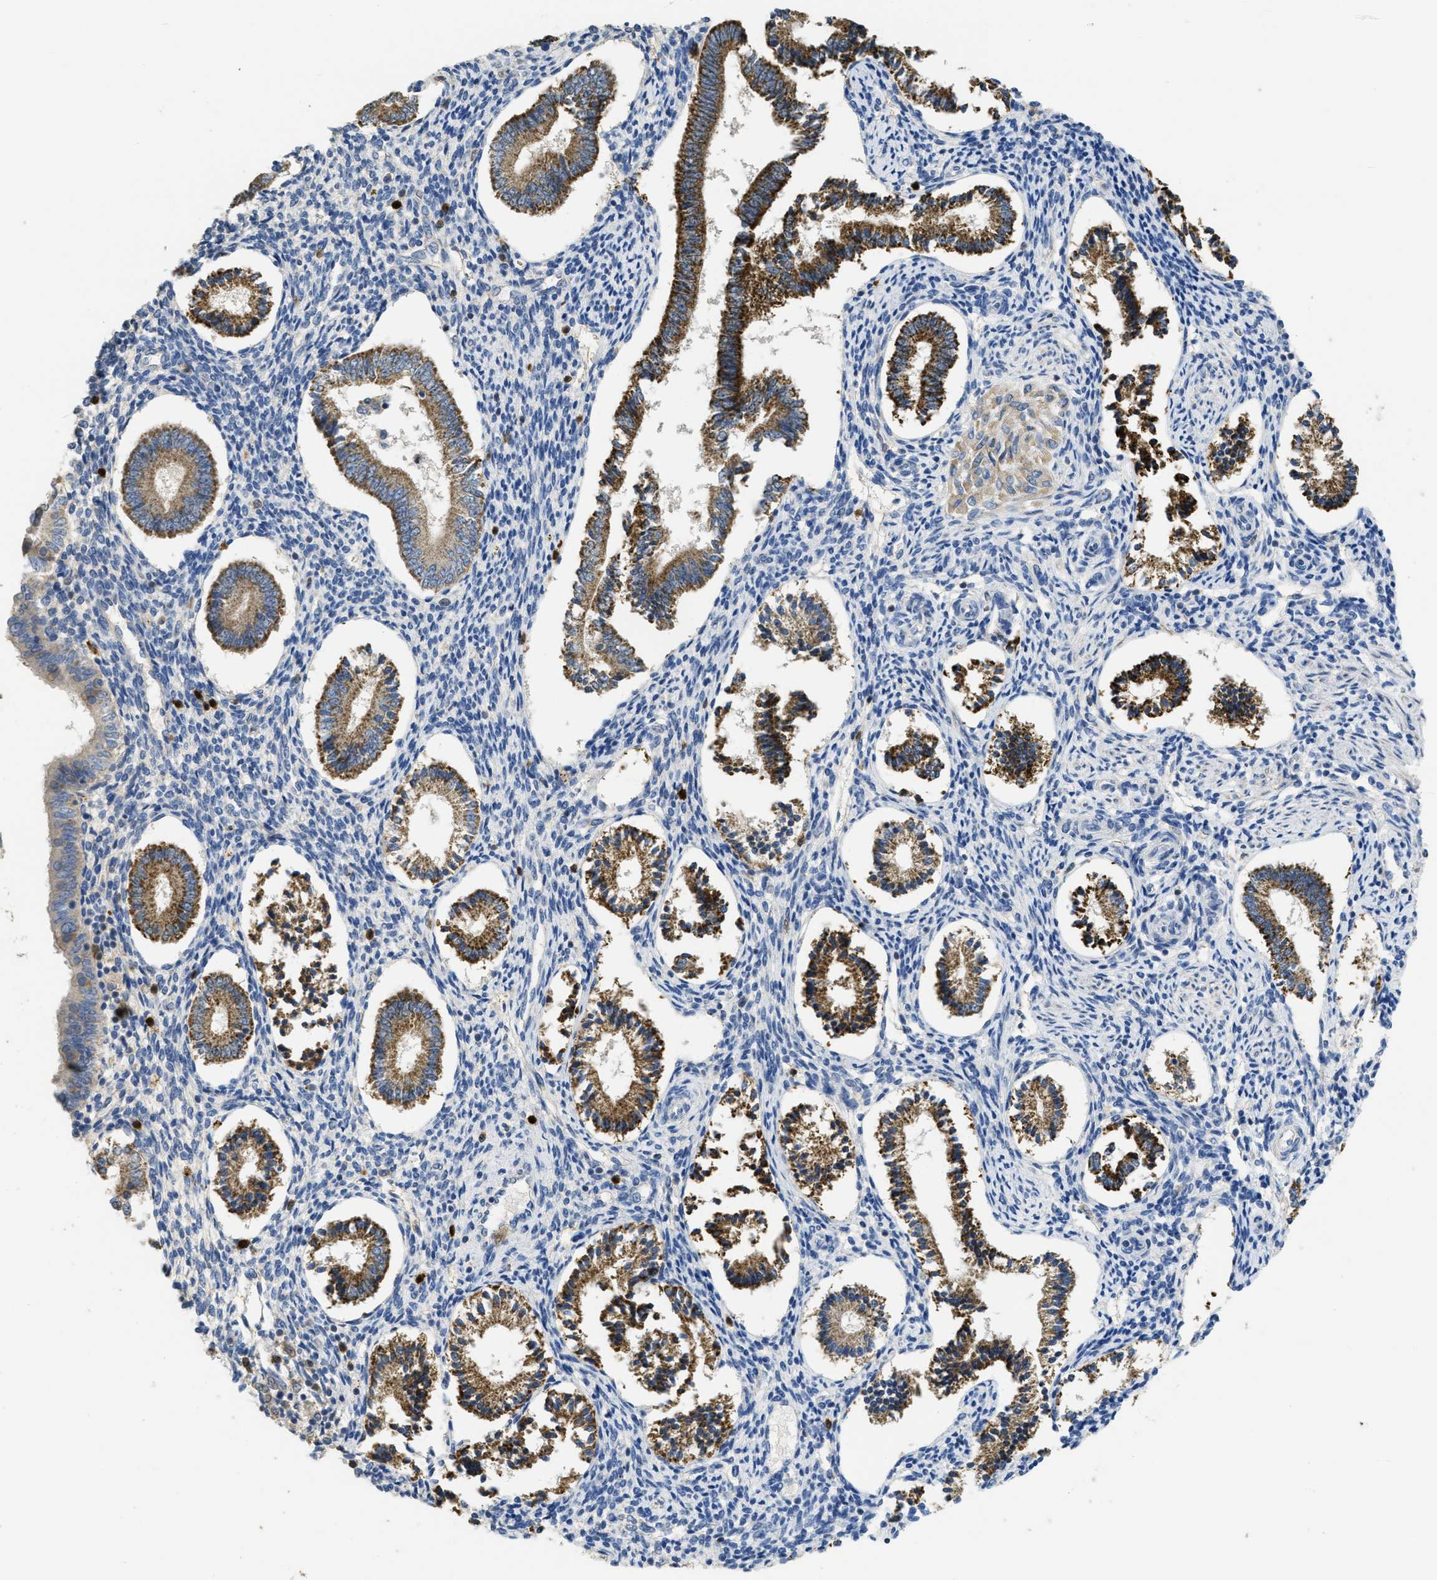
{"staining": {"intensity": "negative", "quantity": "none", "location": "none"}, "tissue": "endometrium", "cell_type": "Cells in endometrial stroma", "image_type": "normal", "snomed": [{"axis": "morphology", "description": "Normal tissue, NOS"}, {"axis": "topography", "description": "Endometrium"}], "caption": "The histopathology image exhibits no staining of cells in endometrial stroma in unremarkable endometrium. (DAB IHC with hematoxylin counter stain).", "gene": "SFXN2", "patient": {"sex": "female", "age": 42}}